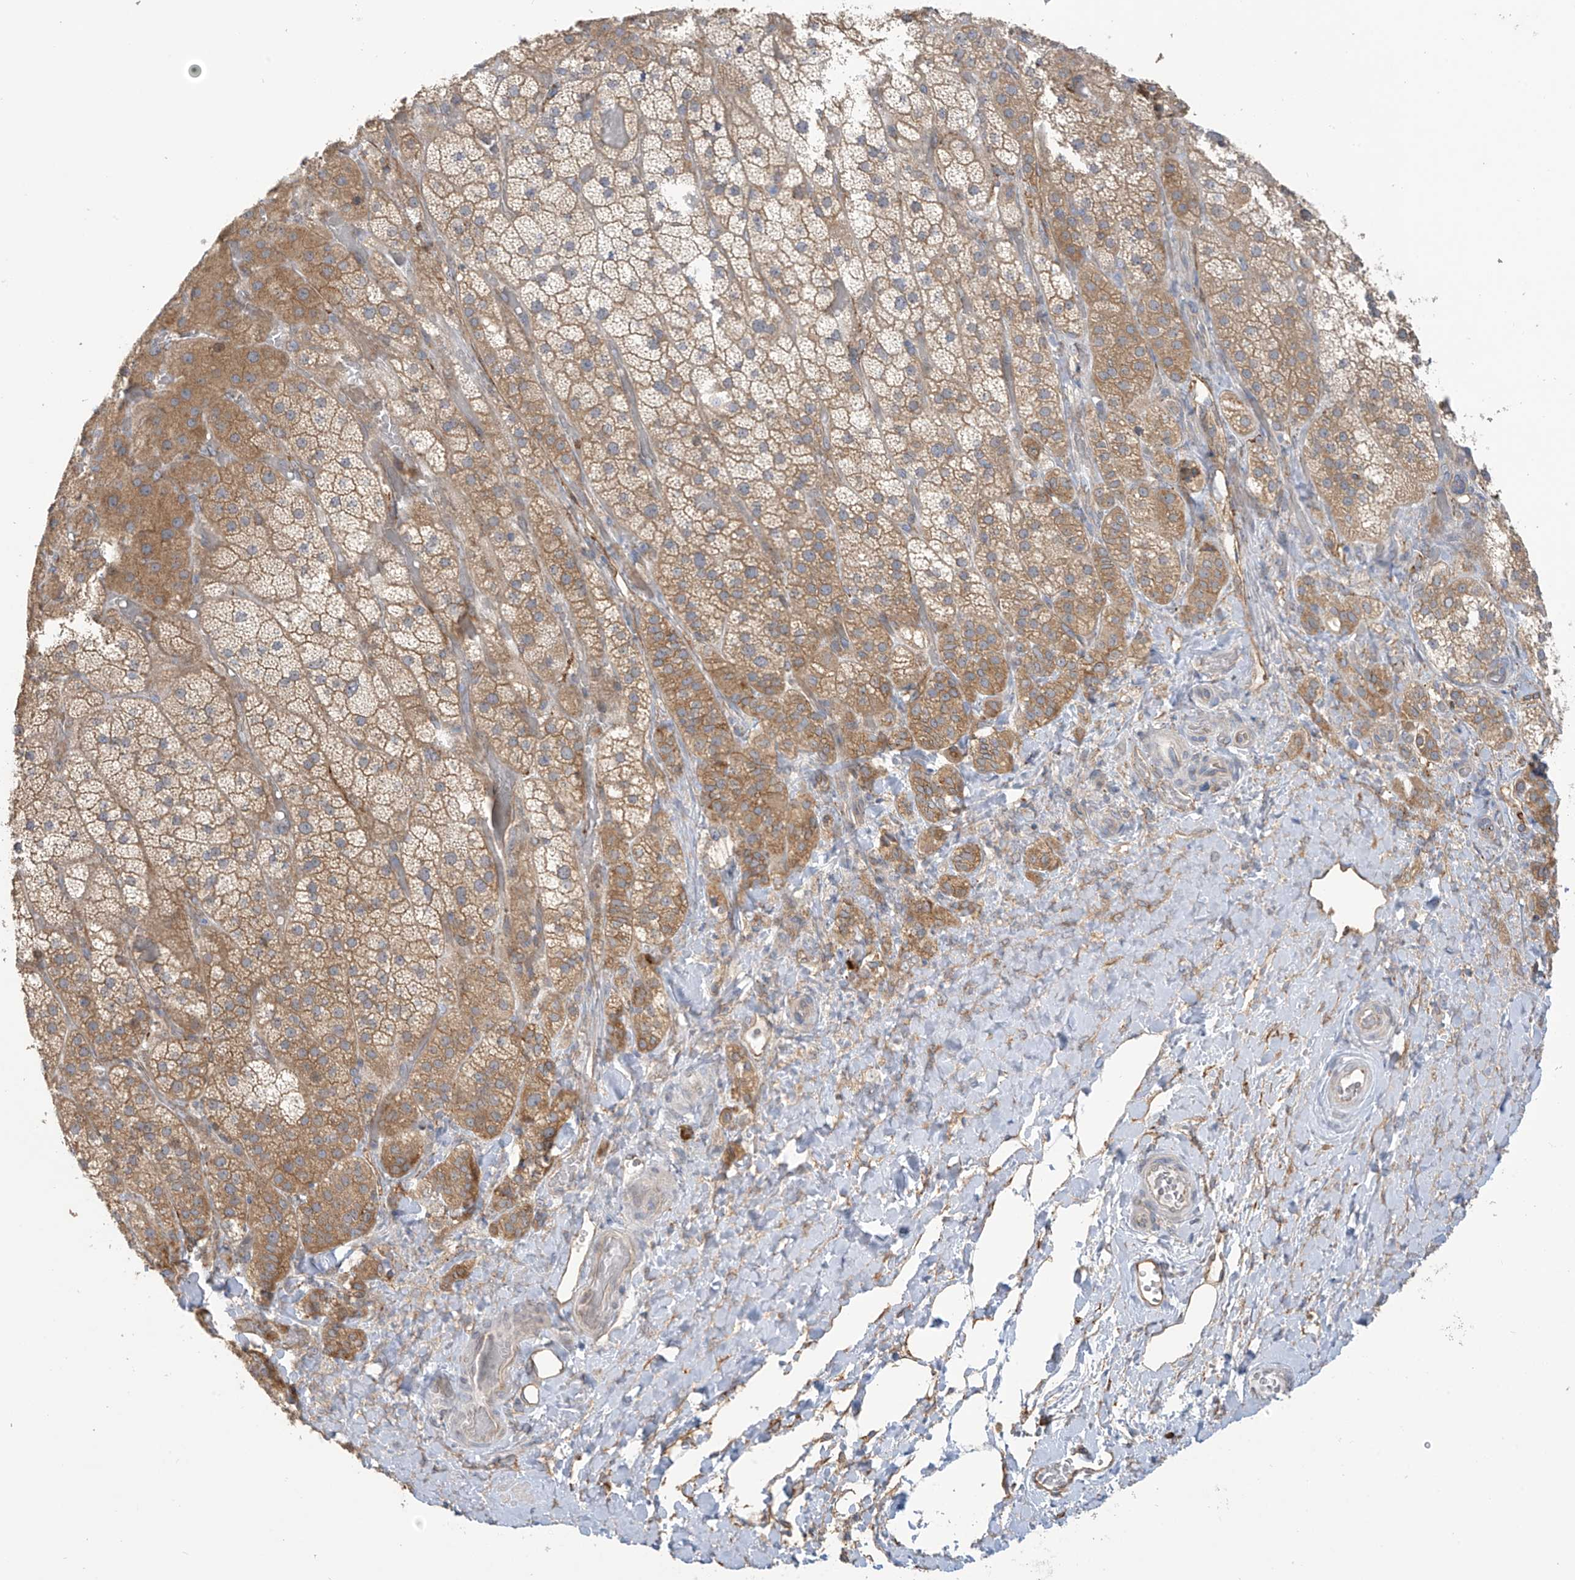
{"staining": {"intensity": "moderate", "quantity": "25%-75%", "location": "cytoplasmic/membranous,nuclear"}, "tissue": "adrenal gland", "cell_type": "Glandular cells", "image_type": "normal", "snomed": [{"axis": "morphology", "description": "Normal tissue, NOS"}, {"axis": "topography", "description": "Adrenal gland"}], "caption": "Adrenal gland stained for a protein (brown) shows moderate cytoplasmic/membranous,nuclear positive positivity in approximately 25%-75% of glandular cells.", "gene": "KIAA1522", "patient": {"sex": "male", "age": 57}}